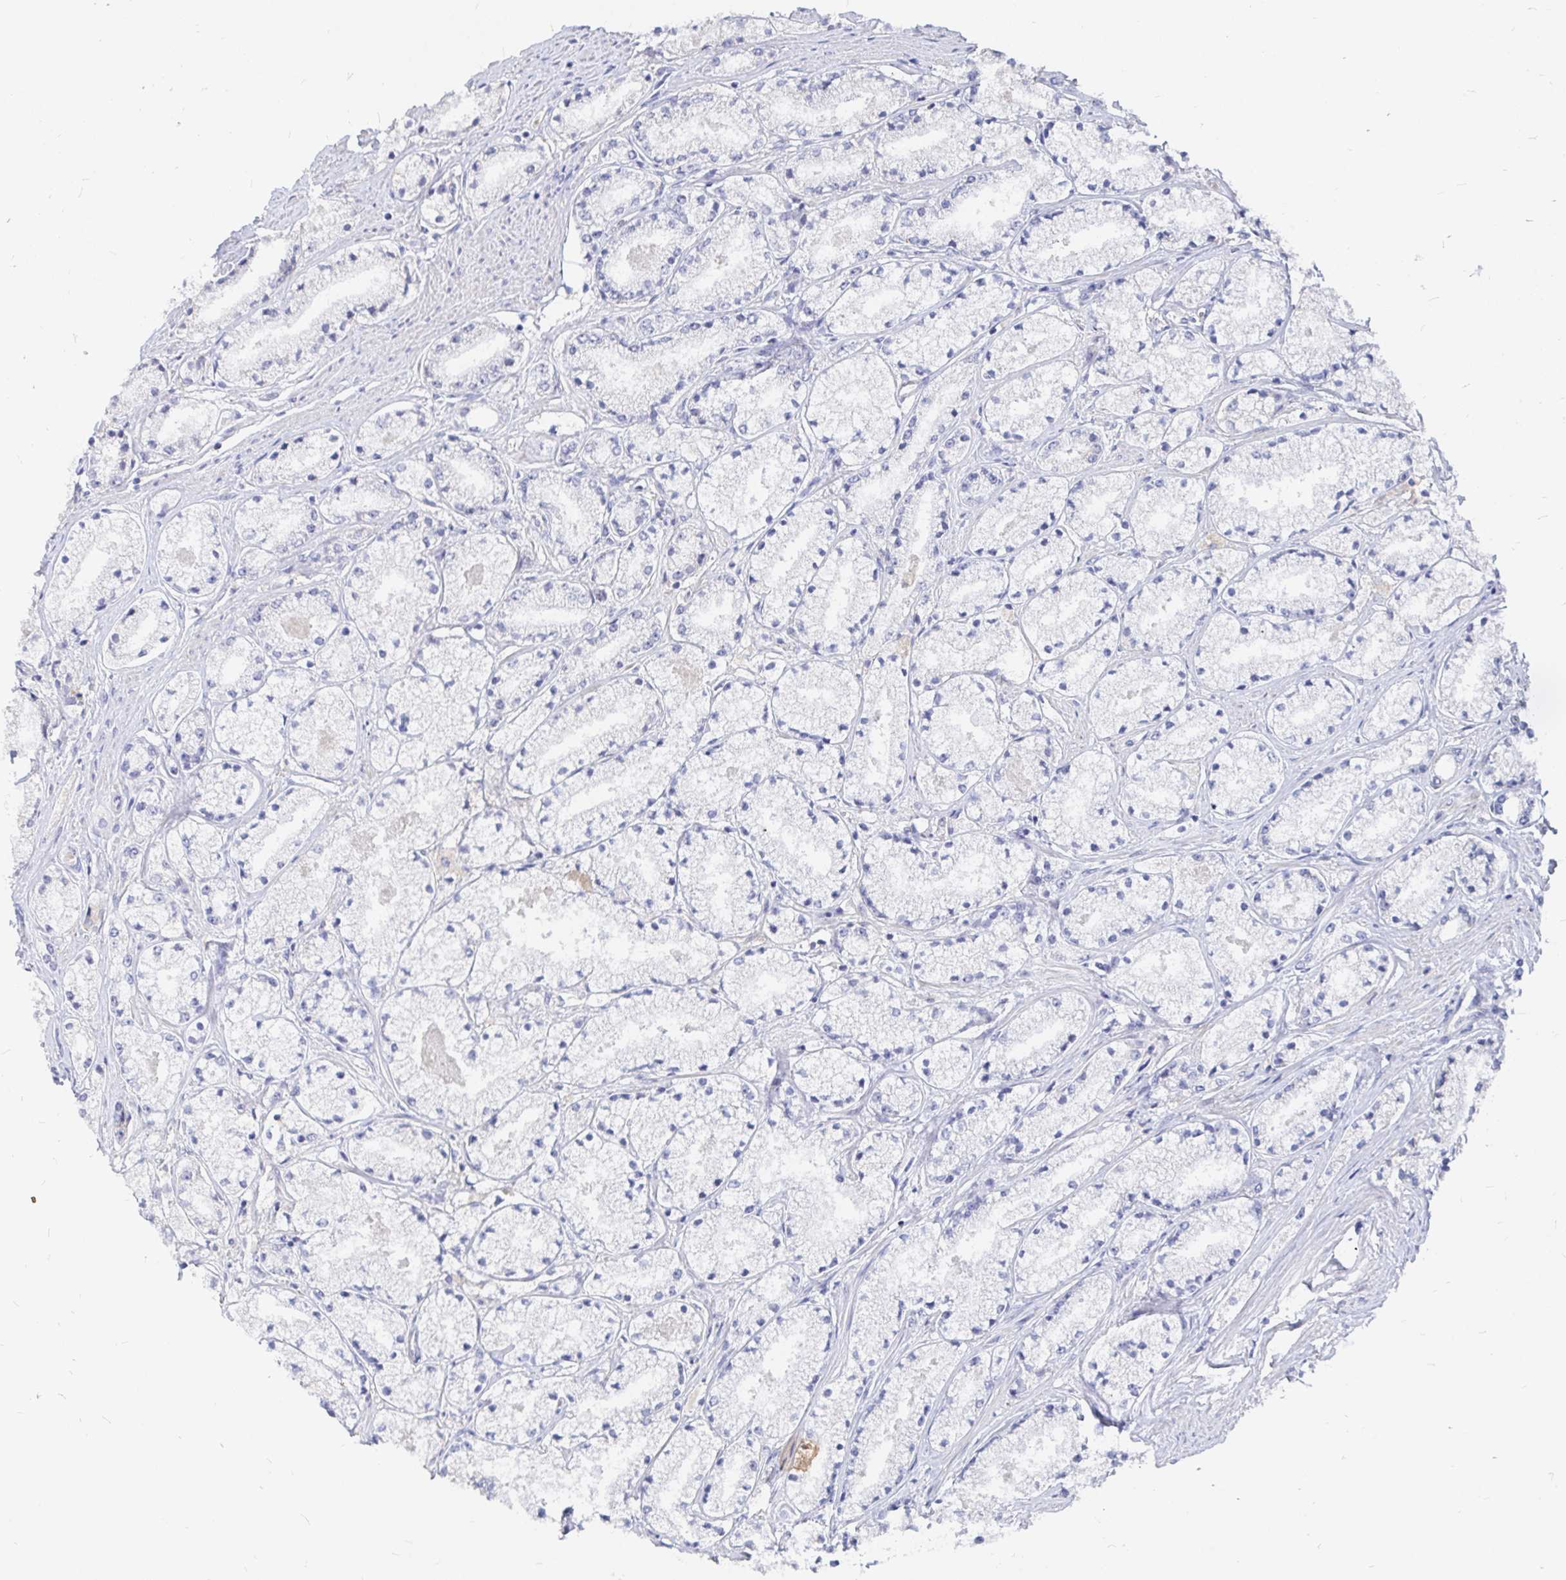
{"staining": {"intensity": "negative", "quantity": "none", "location": "none"}, "tissue": "prostate cancer", "cell_type": "Tumor cells", "image_type": "cancer", "snomed": [{"axis": "morphology", "description": "Adenocarcinoma, High grade"}, {"axis": "topography", "description": "Prostate"}], "caption": "Protein analysis of prostate cancer (adenocarcinoma (high-grade)) displays no significant positivity in tumor cells.", "gene": "KCTD19", "patient": {"sex": "male", "age": 63}}